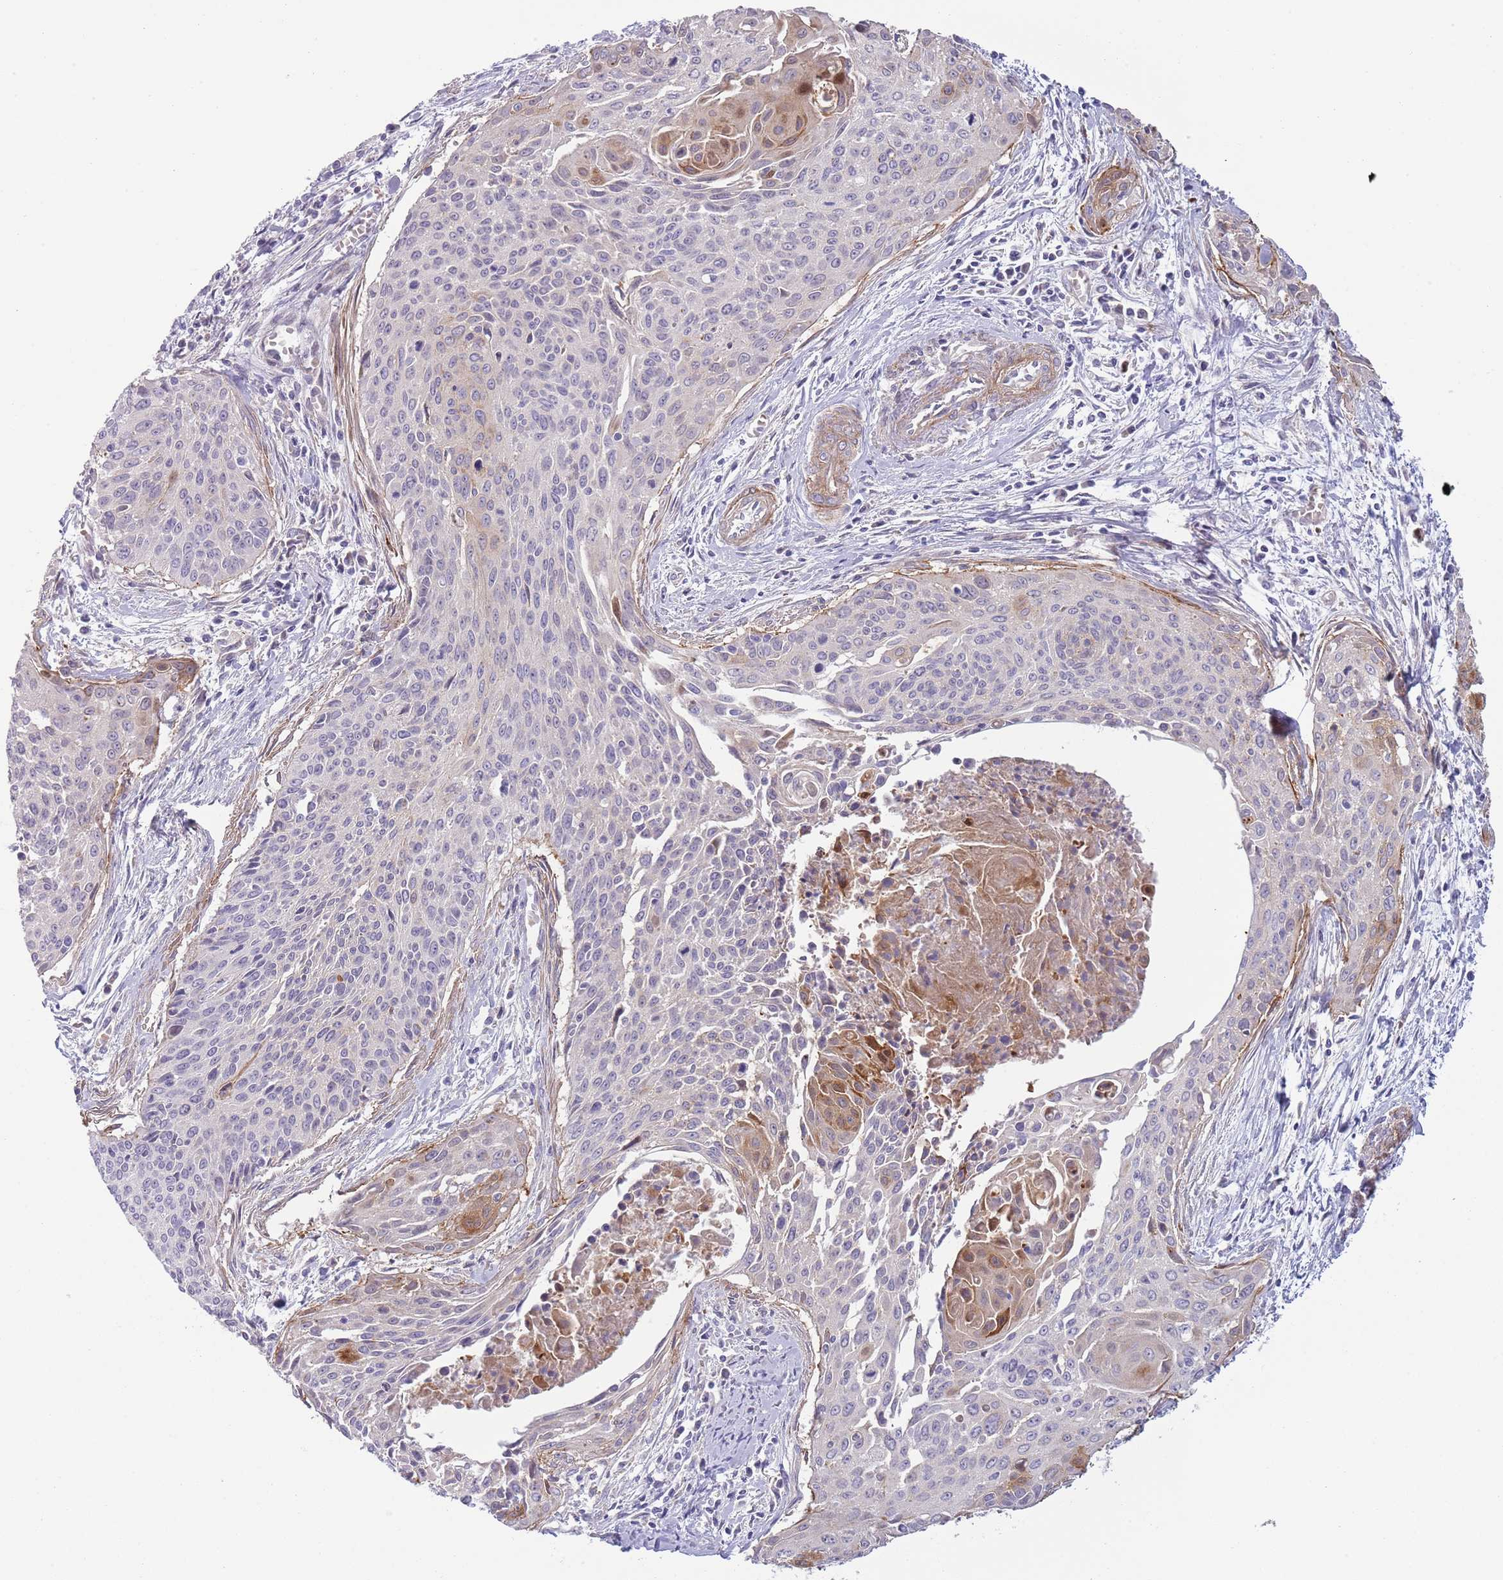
{"staining": {"intensity": "negative", "quantity": "none", "location": "none"}, "tissue": "cervical cancer", "cell_type": "Tumor cells", "image_type": "cancer", "snomed": [{"axis": "morphology", "description": "Squamous cell carcinoma, NOS"}, {"axis": "topography", "description": "Cervix"}], "caption": "Immunohistochemistry (IHC) of human squamous cell carcinoma (cervical) reveals no staining in tumor cells. (IHC, brightfield microscopy, high magnification).", "gene": "TINAGL1", "patient": {"sex": "female", "age": 55}}